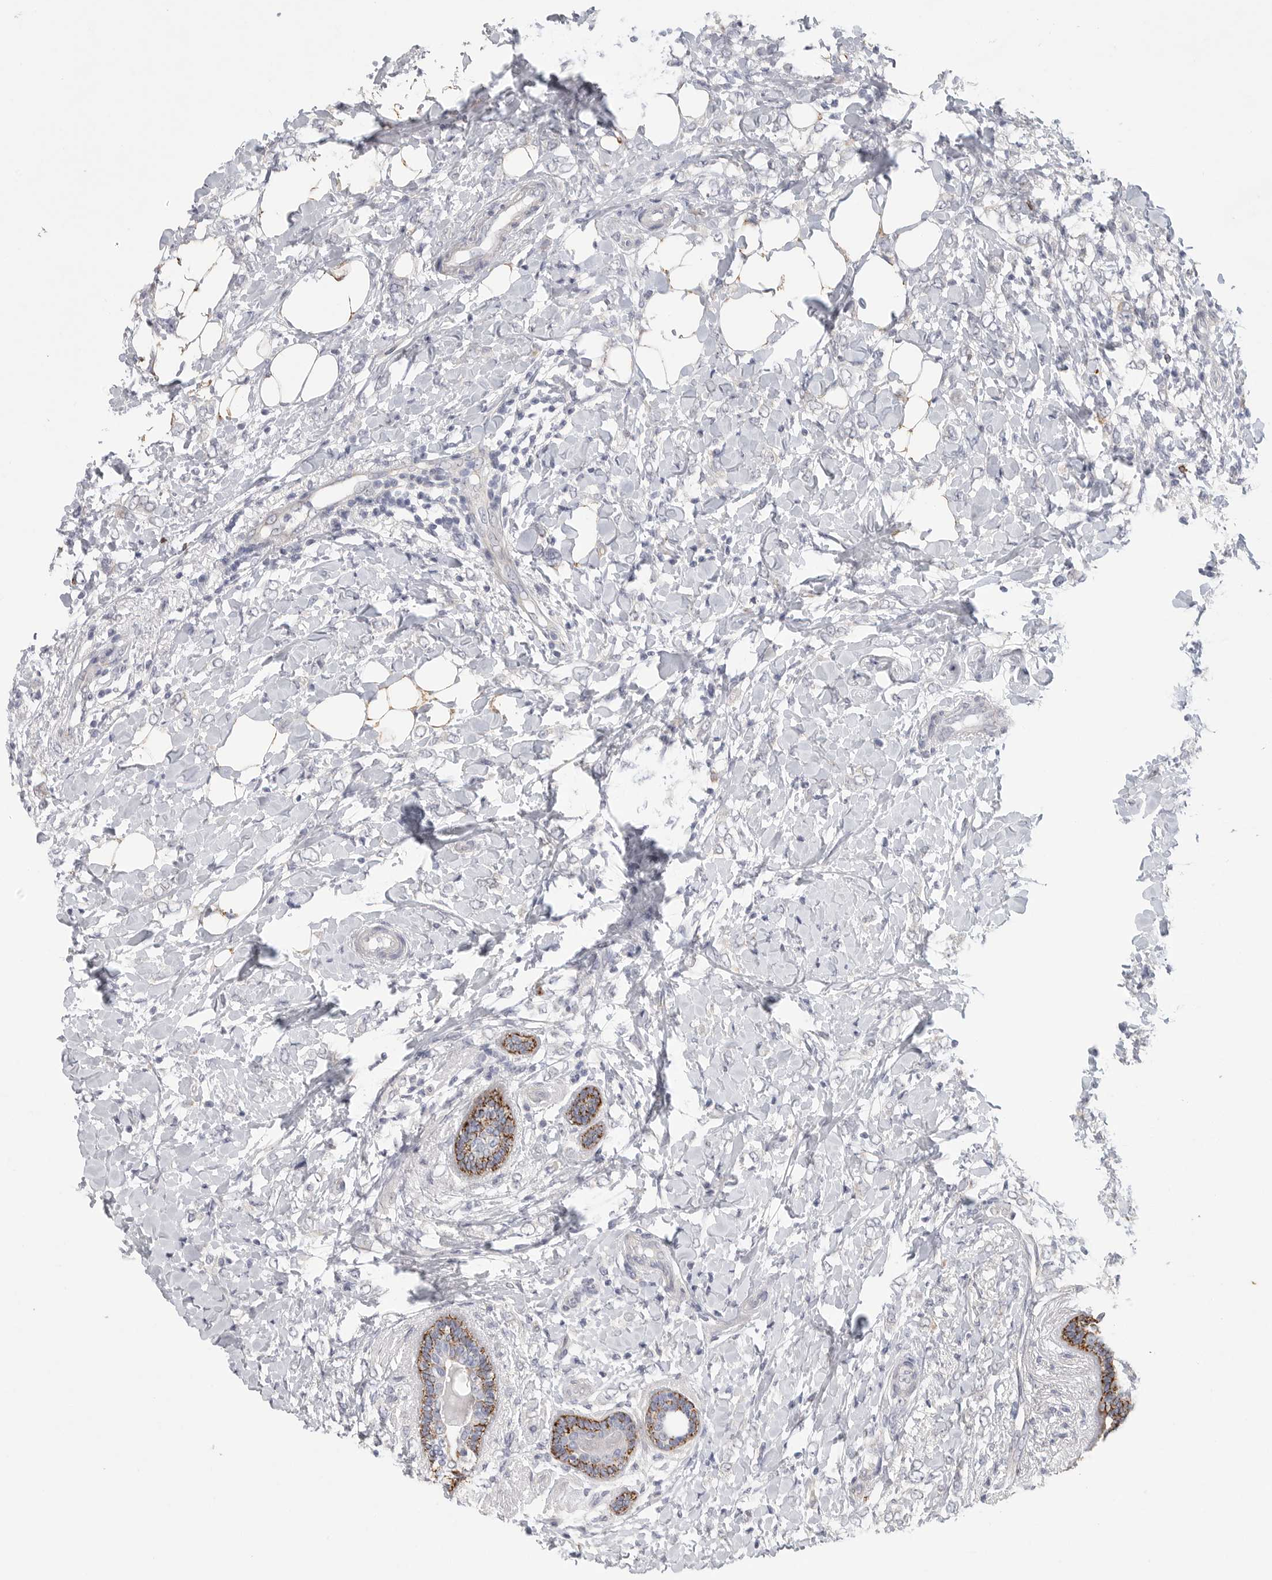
{"staining": {"intensity": "negative", "quantity": "none", "location": "none"}, "tissue": "breast cancer", "cell_type": "Tumor cells", "image_type": "cancer", "snomed": [{"axis": "morphology", "description": "Normal tissue, NOS"}, {"axis": "morphology", "description": "Lobular carcinoma"}, {"axis": "topography", "description": "Breast"}], "caption": "Protein analysis of breast cancer shows no significant expression in tumor cells. Nuclei are stained in blue.", "gene": "ELP3", "patient": {"sex": "female", "age": 47}}